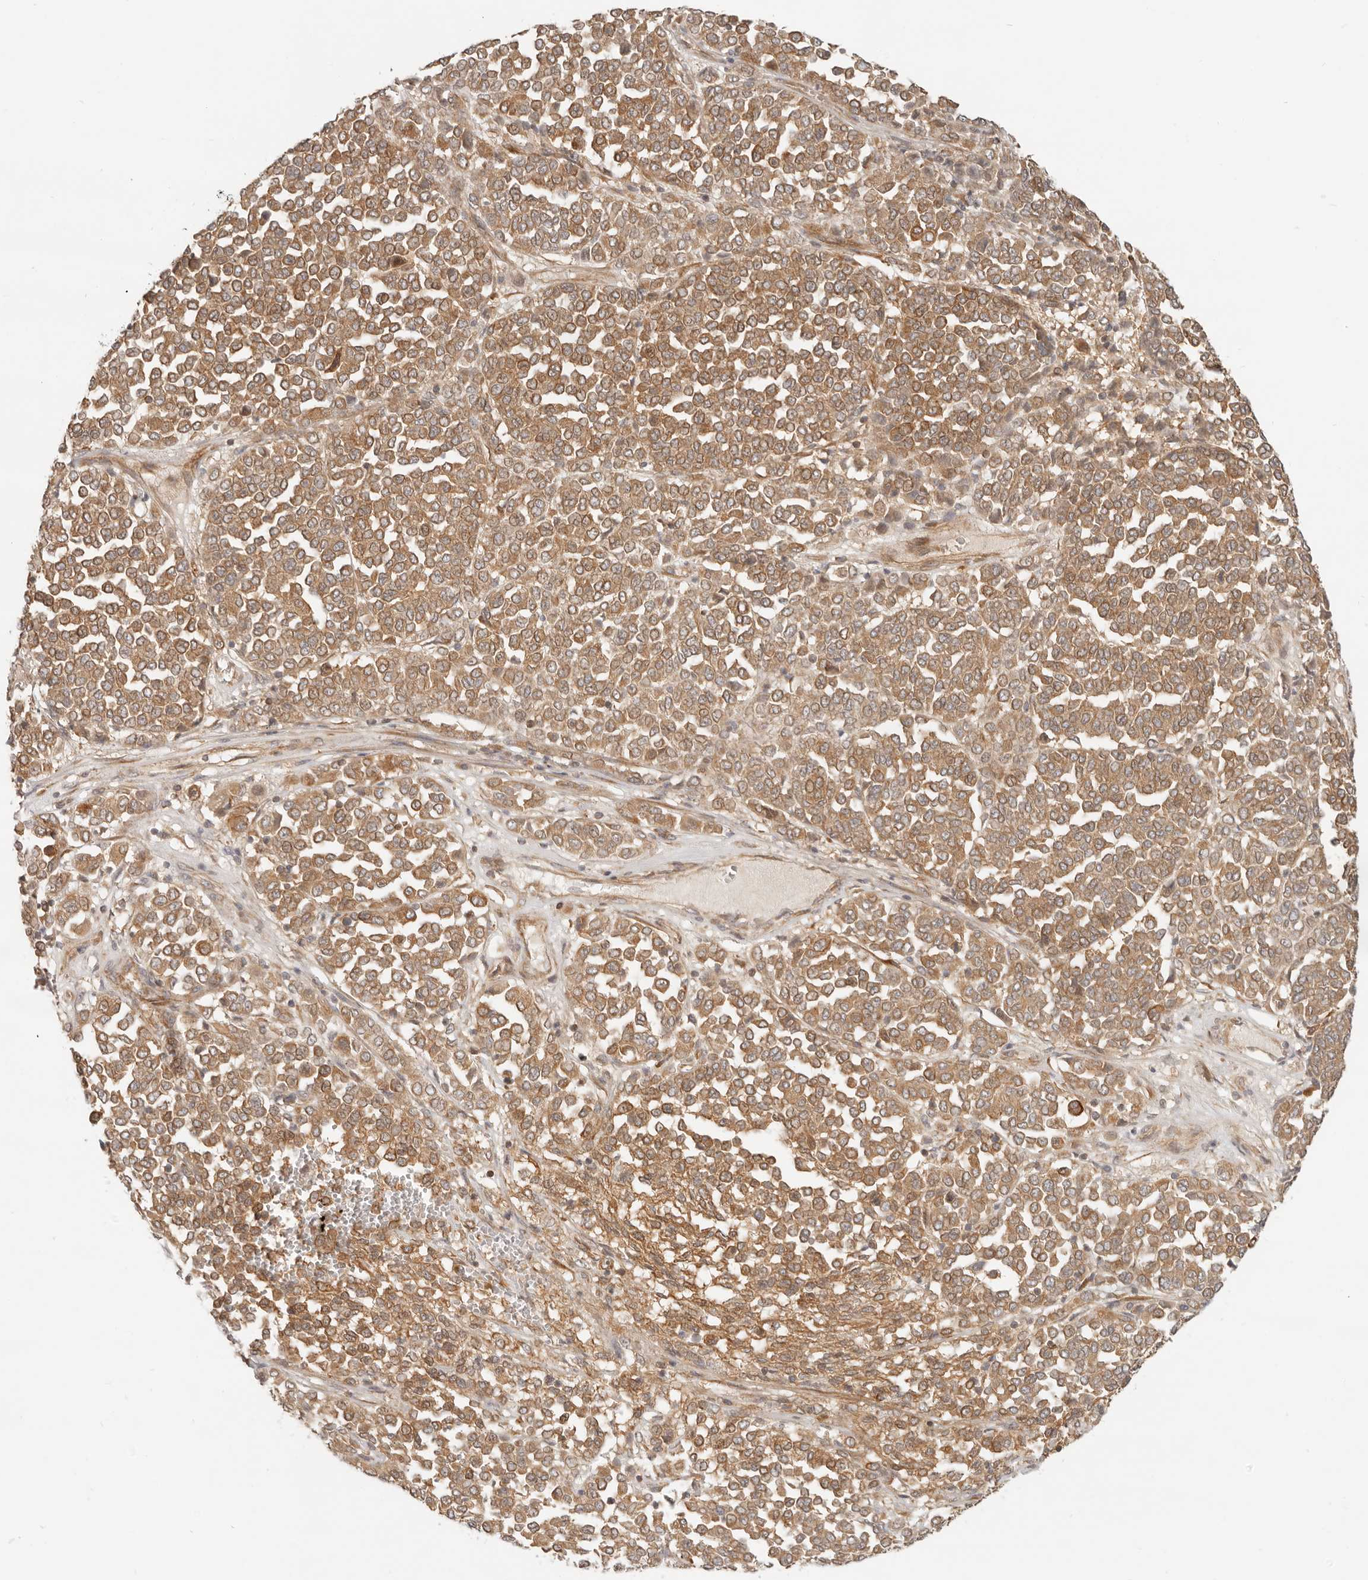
{"staining": {"intensity": "moderate", "quantity": ">75%", "location": "cytoplasmic/membranous"}, "tissue": "melanoma", "cell_type": "Tumor cells", "image_type": "cancer", "snomed": [{"axis": "morphology", "description": "Malignant melanoma, Metastatic site"}, {"axis": "topography", "description": "Pancreas"}], "caption": "The histopathology image demonstrates staining of melanoma, revealing moderate cytoplasmic/membranous protein positivity (brown color) within tumor cells.", "gene": "UFSP1", "patient": {"sex": "female", "age": 30}}